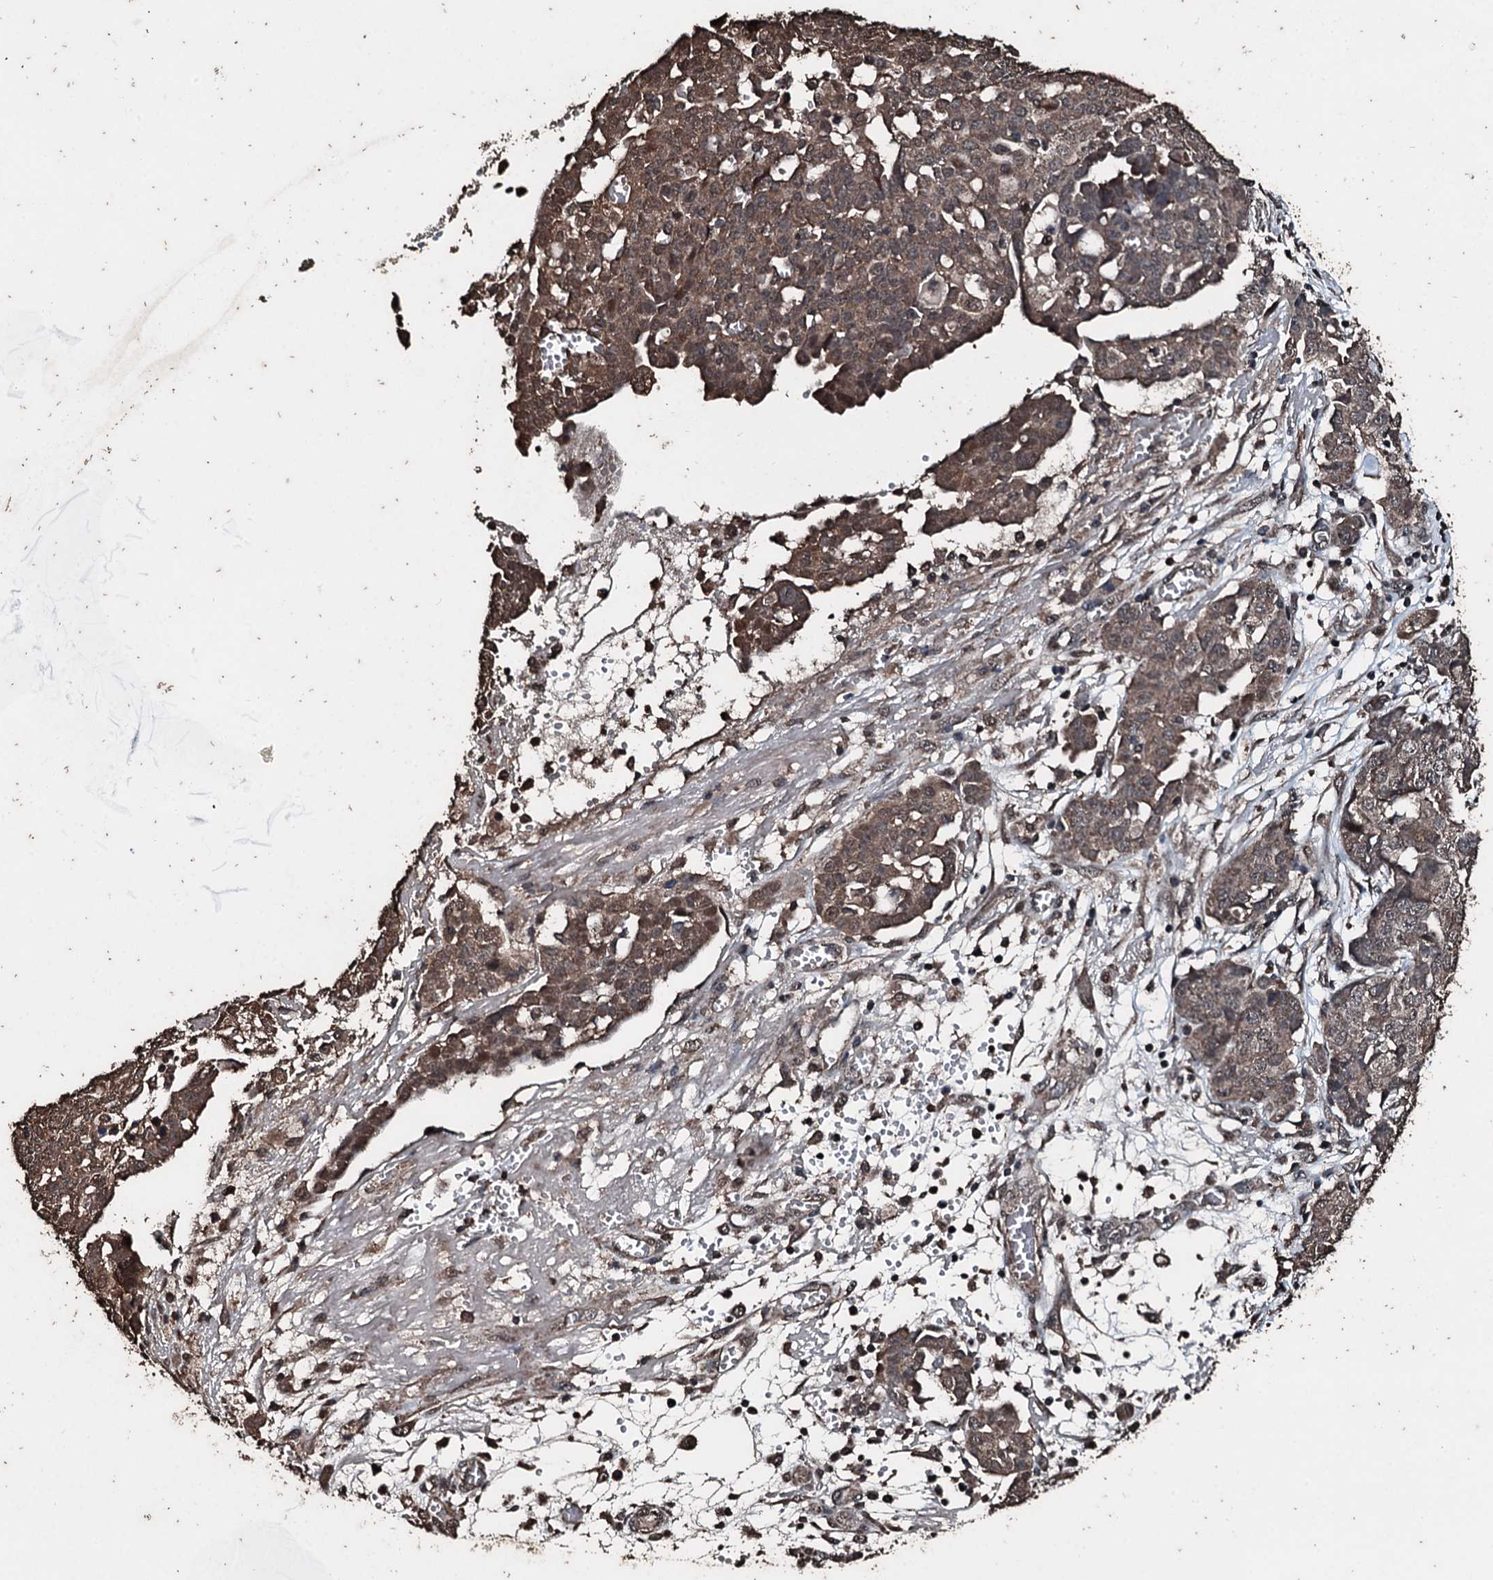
{"staining": {"intensity": "moderate", "quantity": ">75%", "location": "cytoplasmic/membranous,nuclear"}, "tissue": "ovarian cancer", "cell_type": "Tumor cells", "image_type": "cancer", "snomed": [{"axis": "morphology", "description": "Cystadenocarcinoma, serous, NOS"}, {"axis": "topography", "description": "Soft tissue"}, {"axis": "topography", "description": "Ovary"}], "caption": "Protein staining of ovarian cancer (serous cystadenocarcinoma) tissue shows moderate cytoplasmic/membranous and nuclear positivity in approximately >75% of tumor cells.", "gene": "FAAP24", "patient": {"sex": "female", "age": 57}}